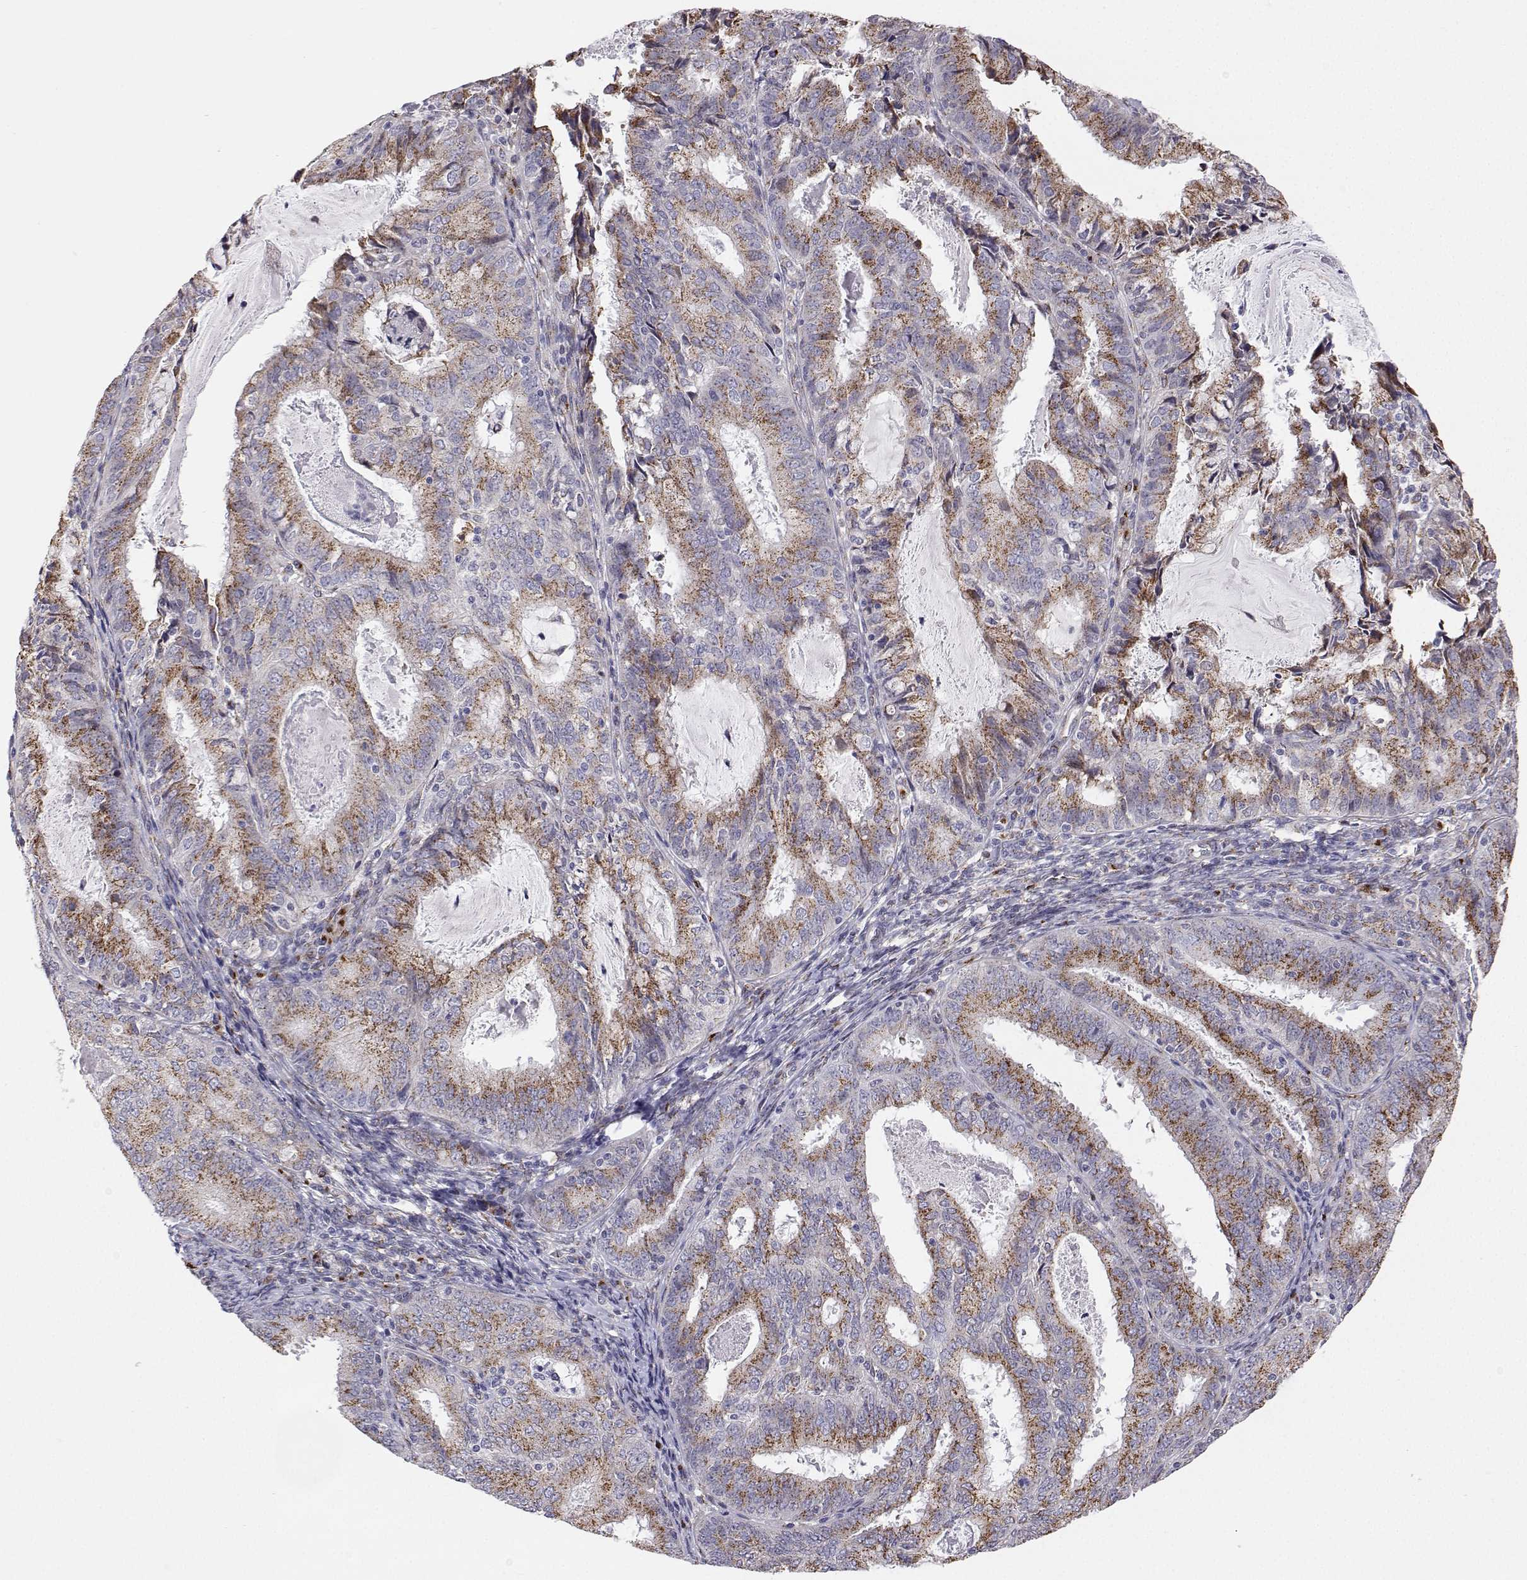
{"staining": {"intensity": "moderate", "quantity": ">75%", "location": "cytoplasmic/membranous"}, "tissue": "endometrial cancer", "cell_type": "Tumor cells", "image_type": "cancer", "snomed": [{"axis": "morphology", "description": "Adenocarcinoma, NOS"}, {"axis": "topography", "description": "Endometrium"}], "caption": "Immunohistochemical staining of human endometrial cancer demonstrates moderate cytoplasmic/membranous protein staining in approximately >75% of tumor cells.", "gene": "STARD13", "patient": {"sex": "female", "age": 57}}